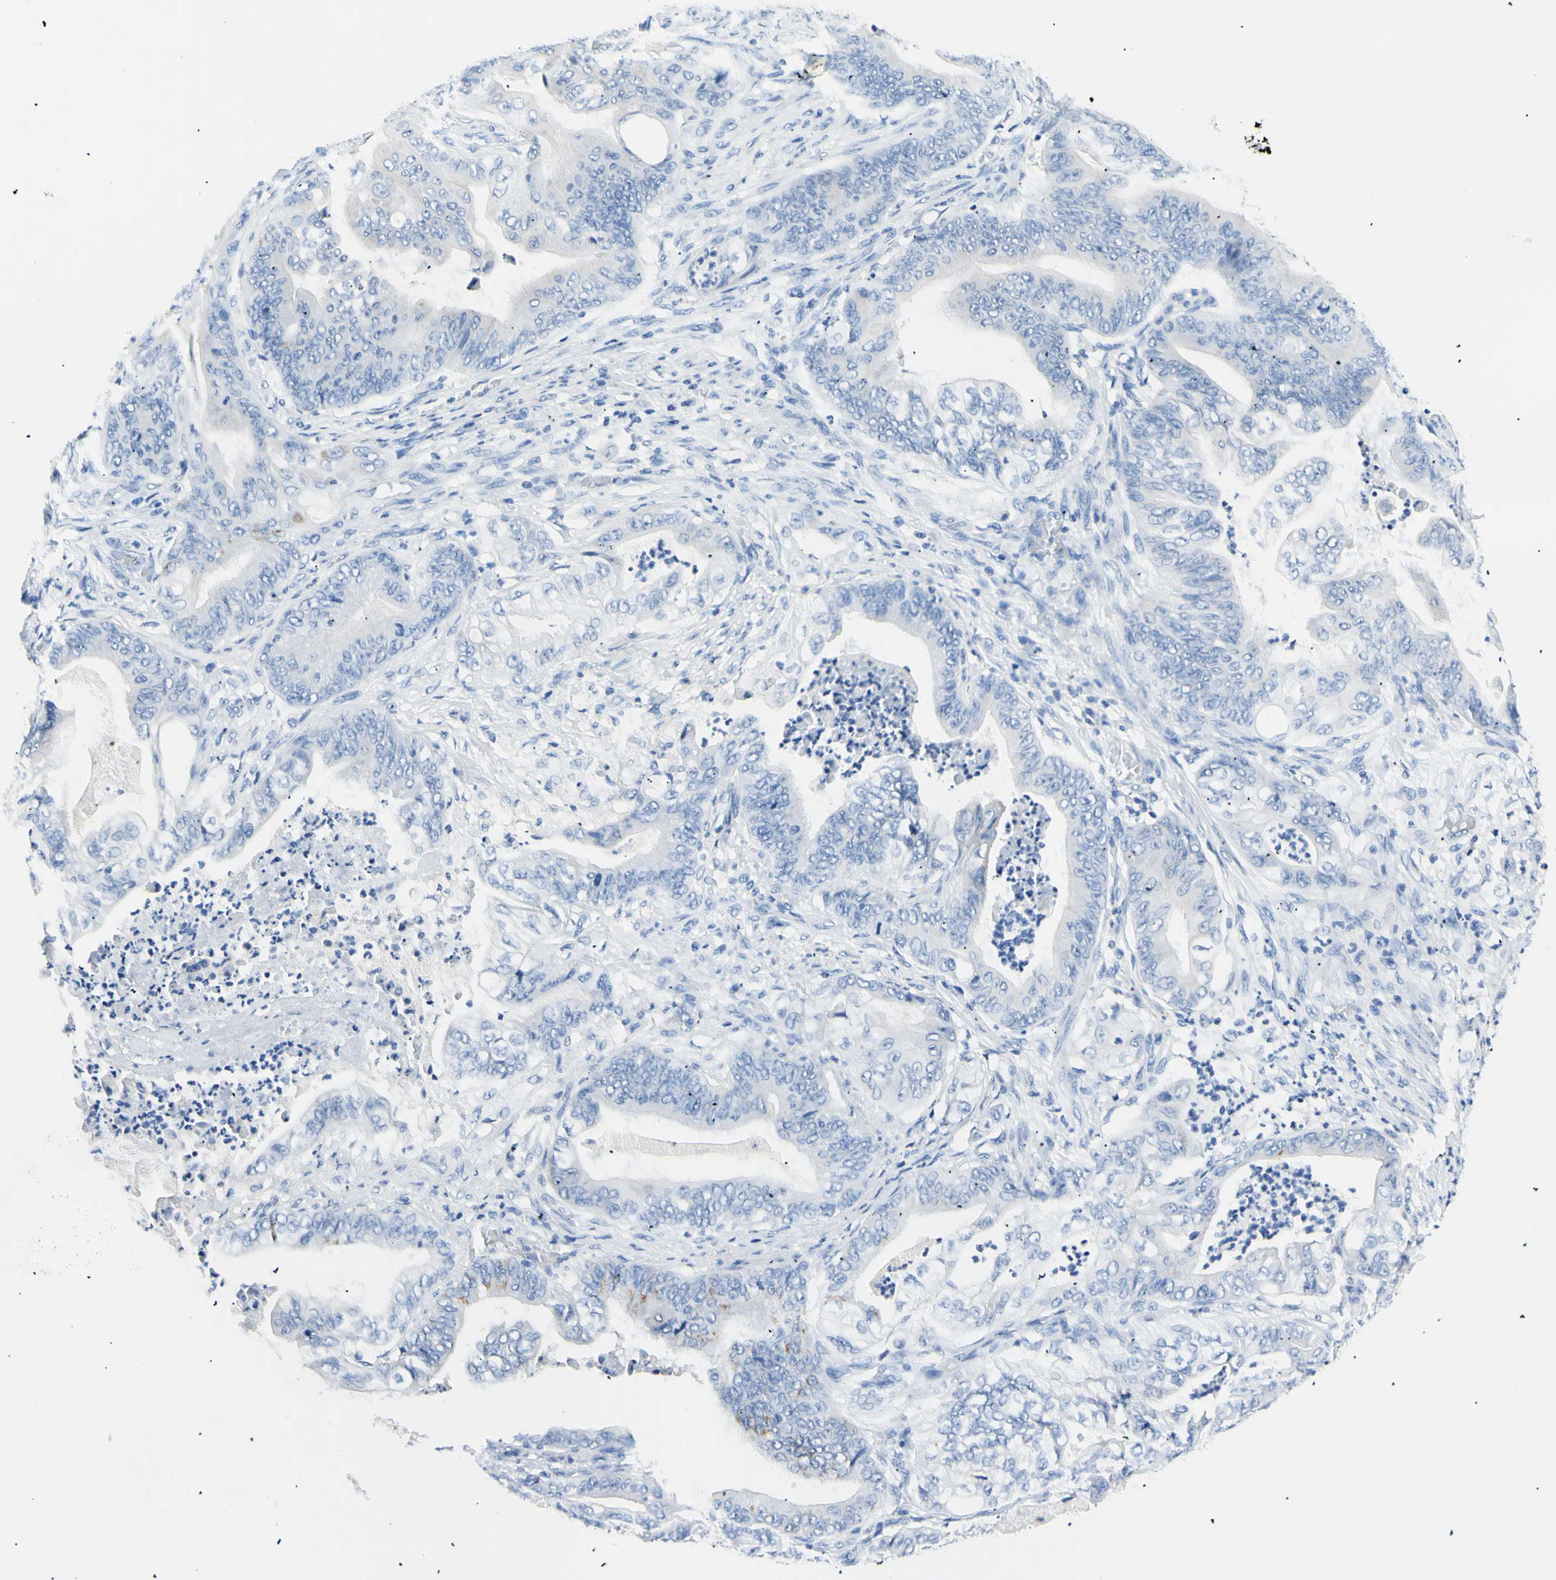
{"staining": {"intensity": "negative", "quantity": "none", "location": "none"}, "tissue": "stomach cancer", "cell_type": "Tumor cells", "image_type": "cancer", "snomed": [{"axis": "morphology", "description": "Adenocarcinoma, NOS"}, {"axis": "topography", "description": "Stomach"}], "caption": "Protein analysis of stomach adenocarcinoma displays no significant expression in tumor cells.", "gene": "HPCA", "patient": {"sex": "female", "age": 73}}